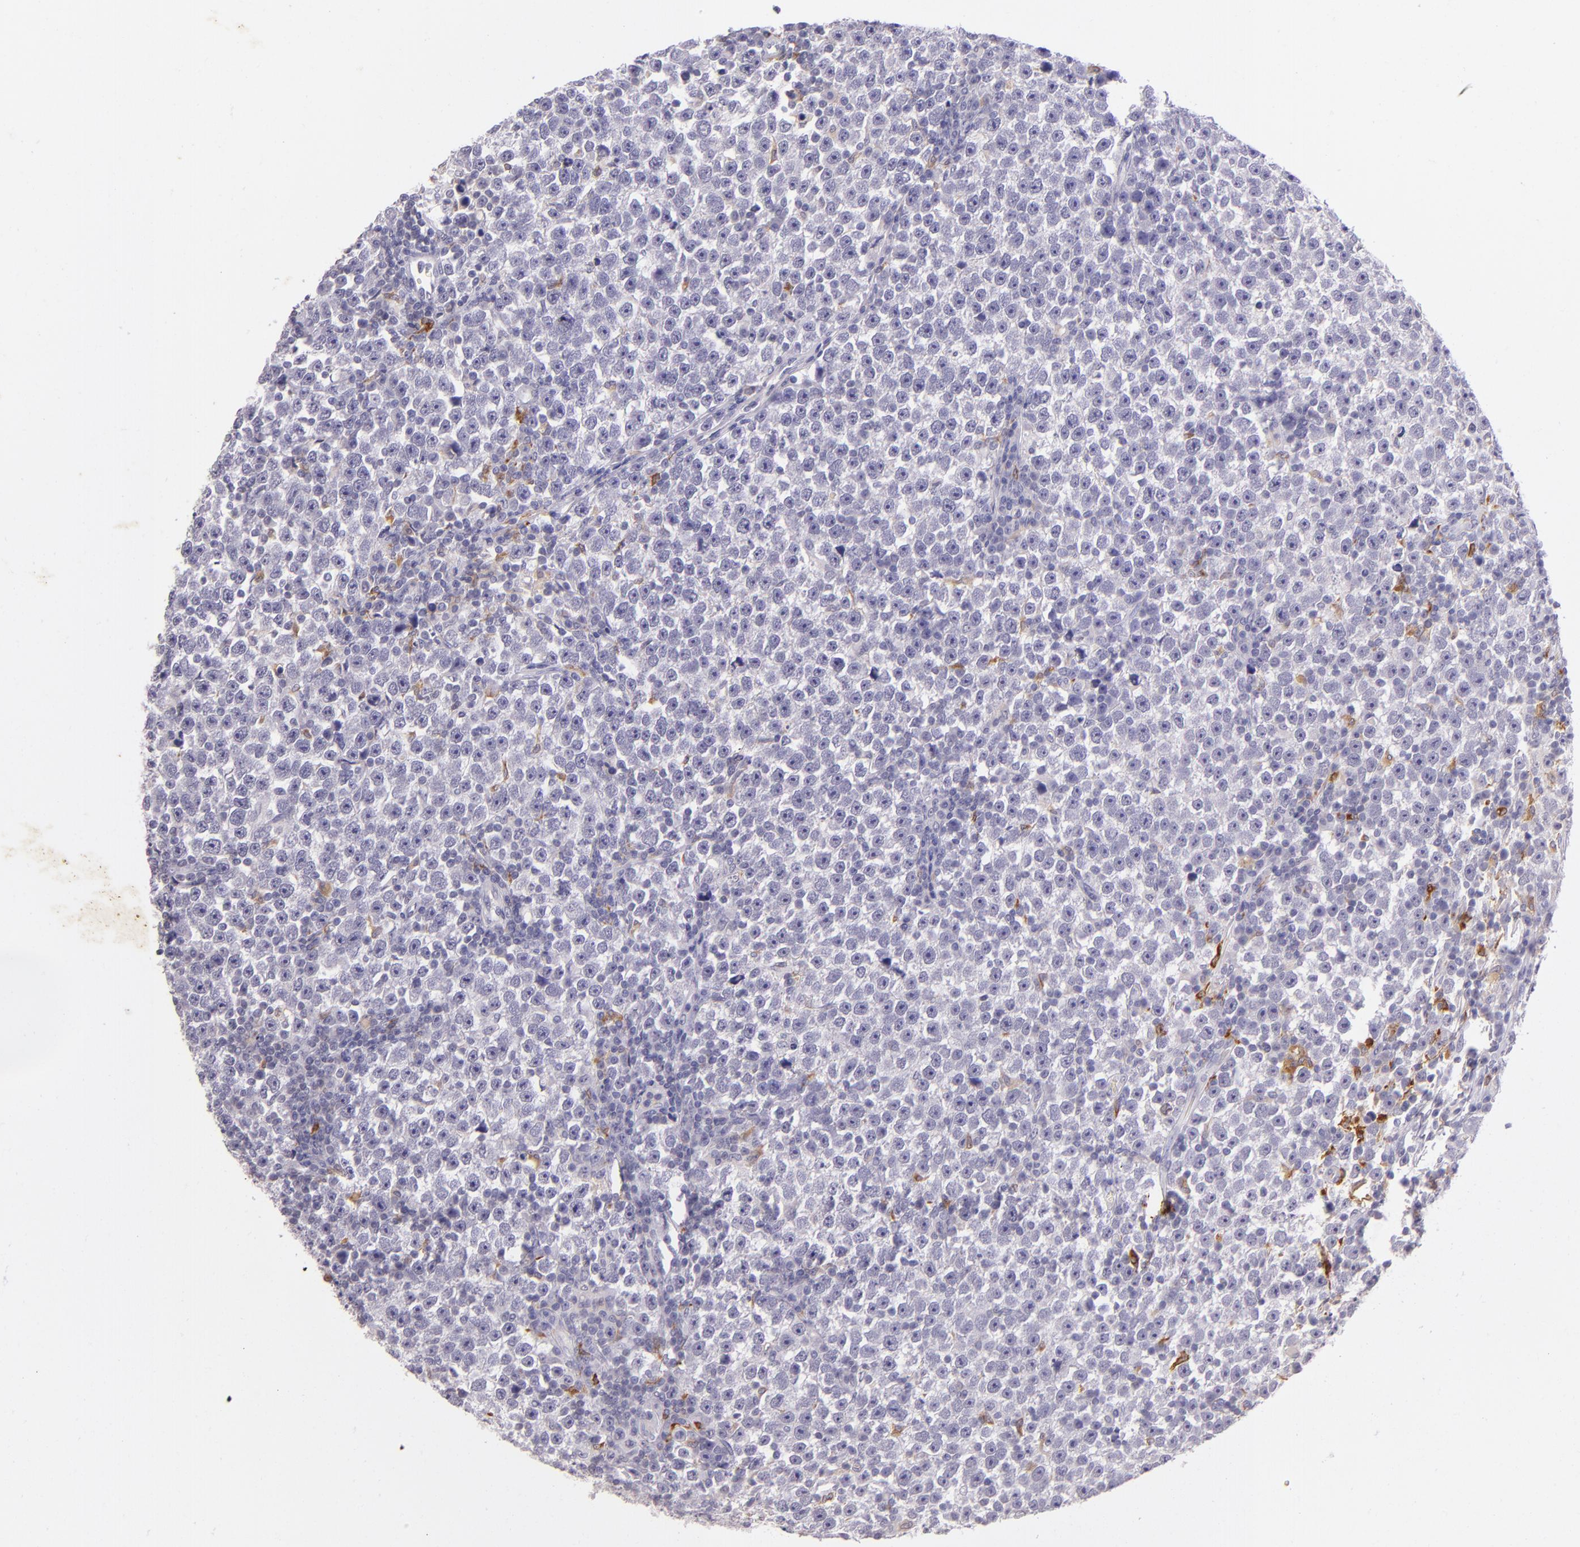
{"staining": {"intensity": "negative", "quantity": "none", "location": "none"}, "tissue": "testis cancer", "cell_type": "Tumor cells", "image_type": "cancer", "snomed": [{"axis": "morphology", "description": "Seminoma, NOS"}, {"axis": "topography", "description": "Testis"}], "caption": "Immunohistochemistry (IHC) histopathology image of neoplastic tissue: testis seminoma stained with DAB (3,3'-diaminobenzidine) shows no significant protein positivity in tumor cells.", "gene": "RTN1", "patient": {"sex": "male", "age": 43}}